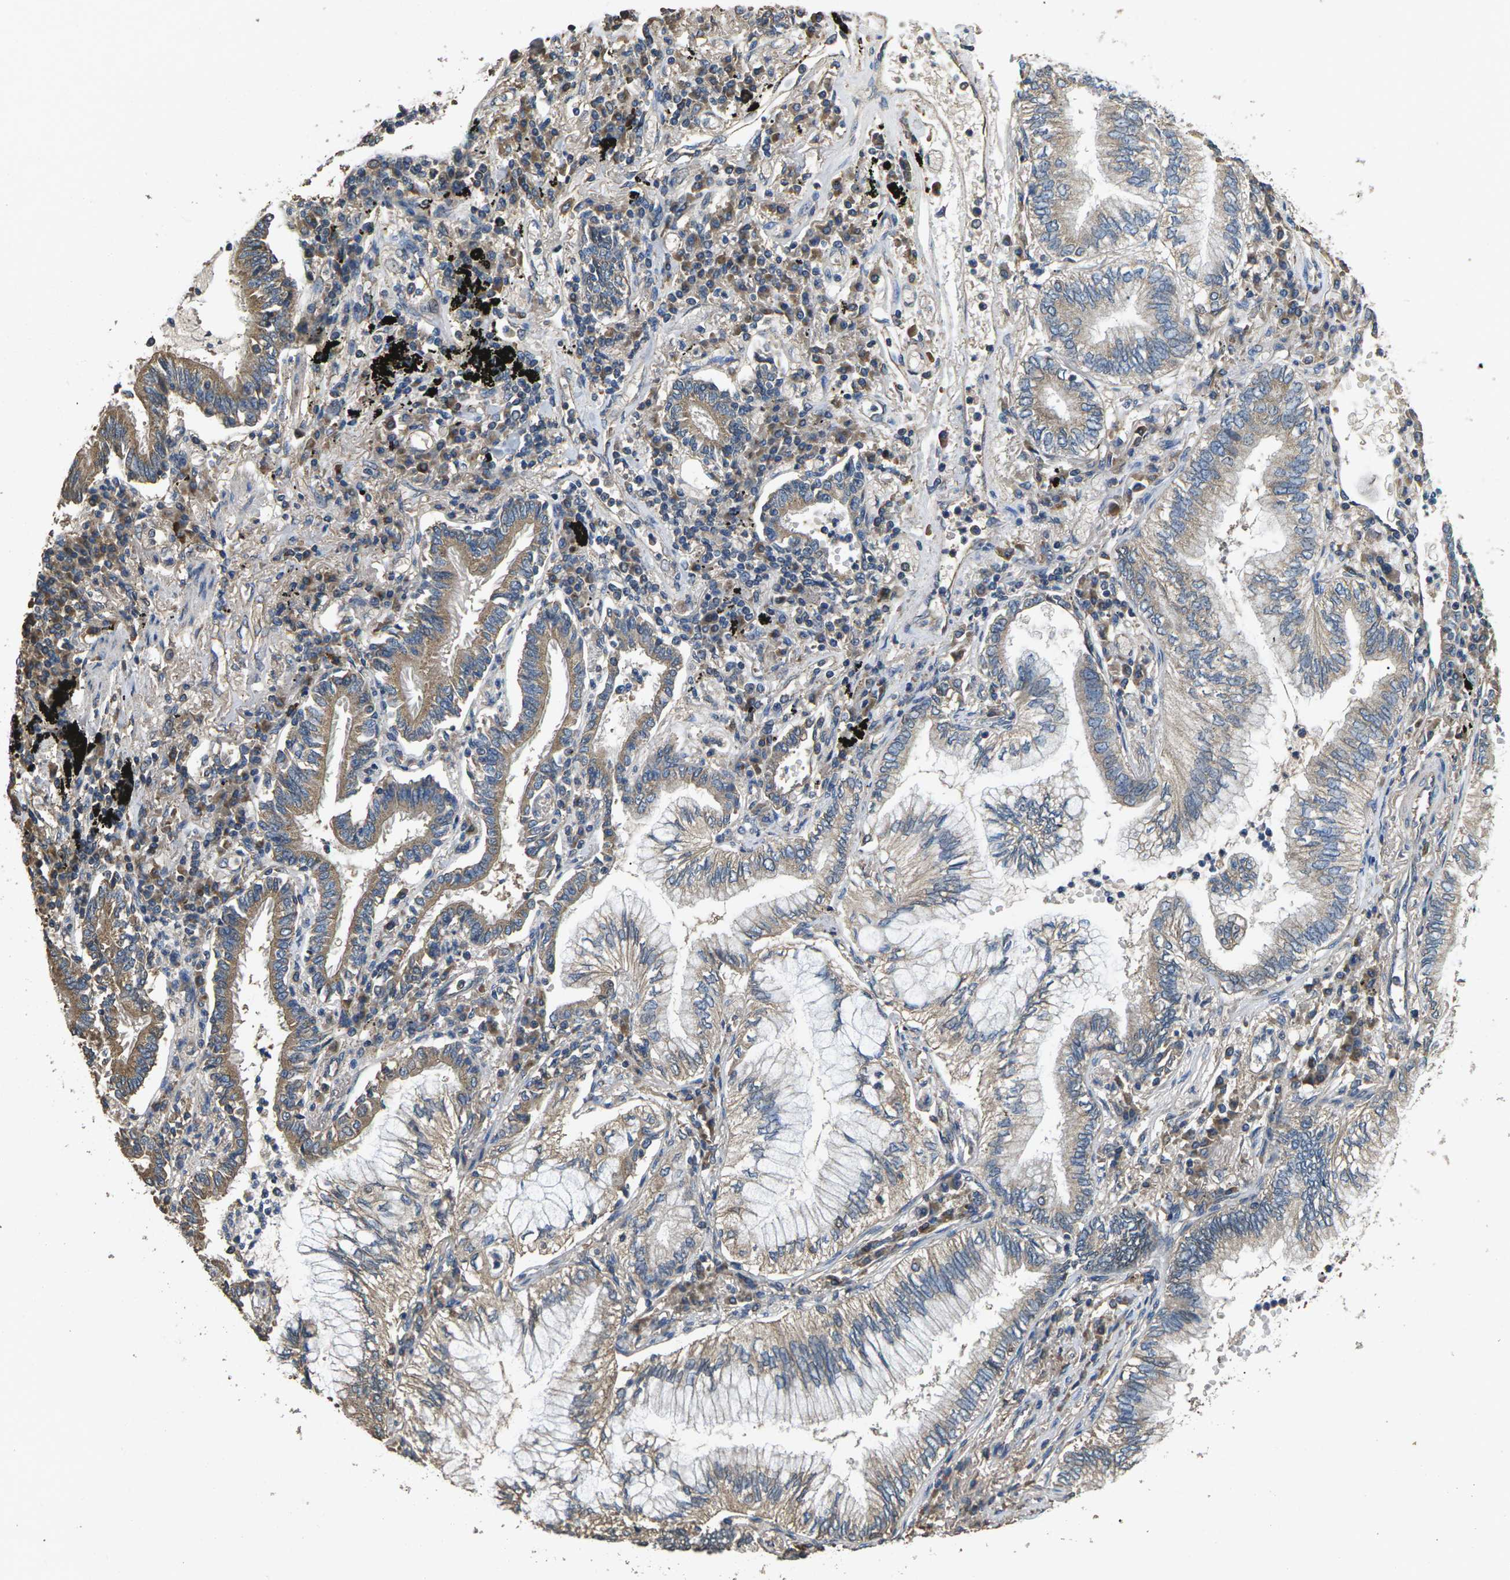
{"staining": {"intensity": "moderate", "quantity": "25%-75%", "location": "cytoplasmic/membranous"}, "tissue": "lung cancer", "cell_type": "Tumor cells", "image_type": "cancer", "snomed": [{"axis": "morphology", "description": "Normal tissue, NOS"}, {"axis": "morphology", "description": "Adenocarcinoma, NOS"}, {"axis": "topography", "description": "Bronchus"}, {"axis": "topography", "description": "Lung"}], "caption": "The immunohistochemical stain highlights moderate cytoplasmic/membranous staining in tumor cells of lung adenocarcinoma tissue.", "gene": "B4GAT1", "patient": {"sex": "female", "age": 70}}